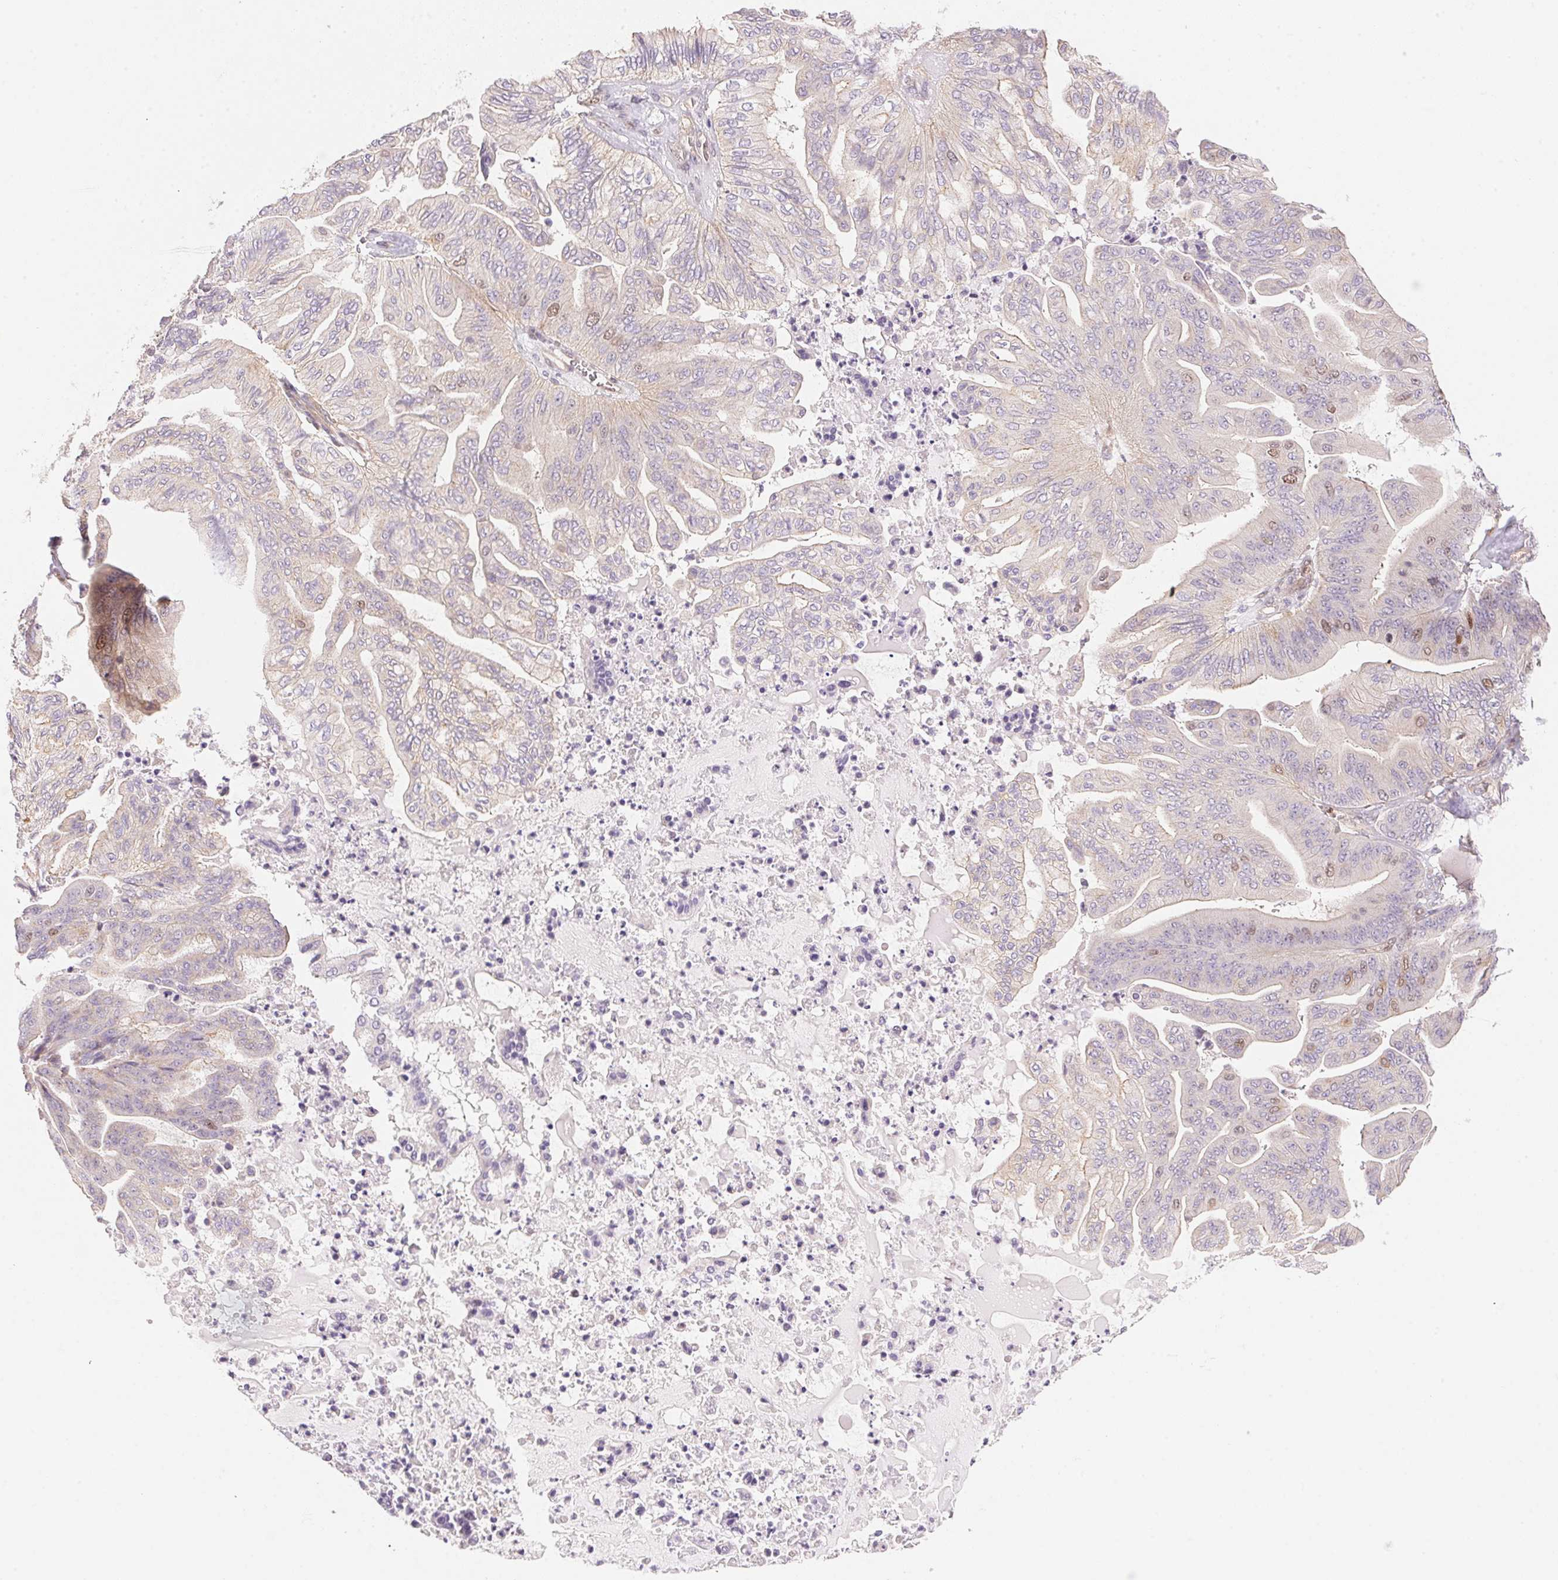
{"staining": {"intensity": "moderate", "quantity": "<25%", "location": "nuclear"}, "tissue": "ovarian cancer", "cell_type": "Tumor cells", "image_type": "cancer", "snomed": [{"axis": "morphology", "description": "Cystadenocarcinoma, mucinous, NOS"}, {"axis": "topography", "description": "Ovary"}], "caption": "Immunohistochemistry (DAB (3,3'-diaminobenzidine)) staining of ovarian mucinous cystadenocarcinoma demonstrates moderate nuclear protein staining in about <25% of tumor cells.", "gene": "SMTN", "patient": {"sex": "female", "age": 67}}